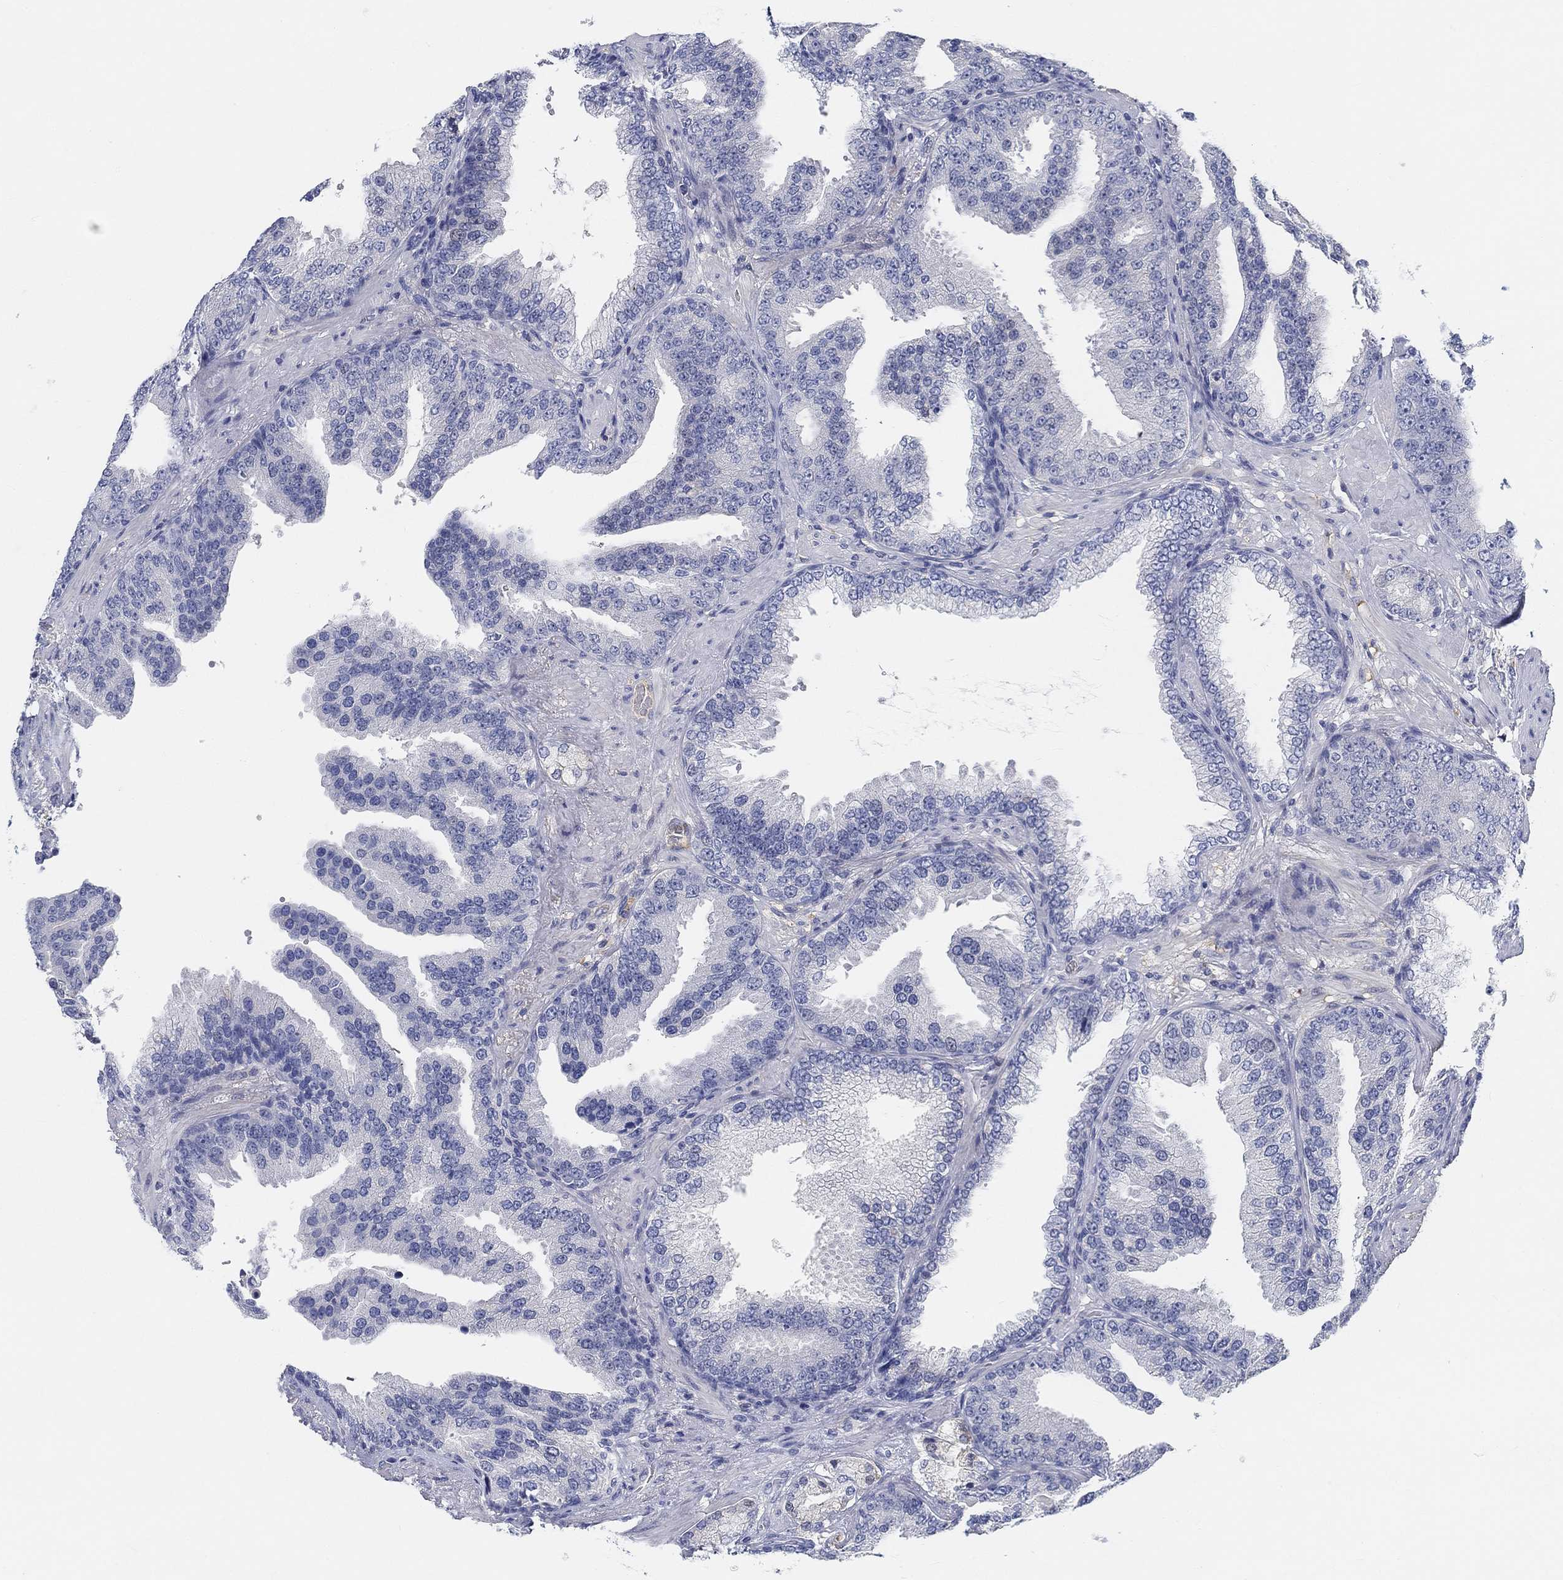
{"staining": {"intensity": "negative", "quantity": "none", "location": "none"}, "tissue": "prostate cancer", "cell_type": "Tumor cells", "image_type": "cancer", "snomed": [{"axis": "morphology", "description": "Adenocarcinoma, Low grade"}, {"axis": "topography", "description": "Prostate"}], "caption": "This is a micrograph of IHC staining of prostate cancer, which shows no expression in tumor cells.", "gene": "SNTG2", "patient": {"sex": "male", "age": 68}}